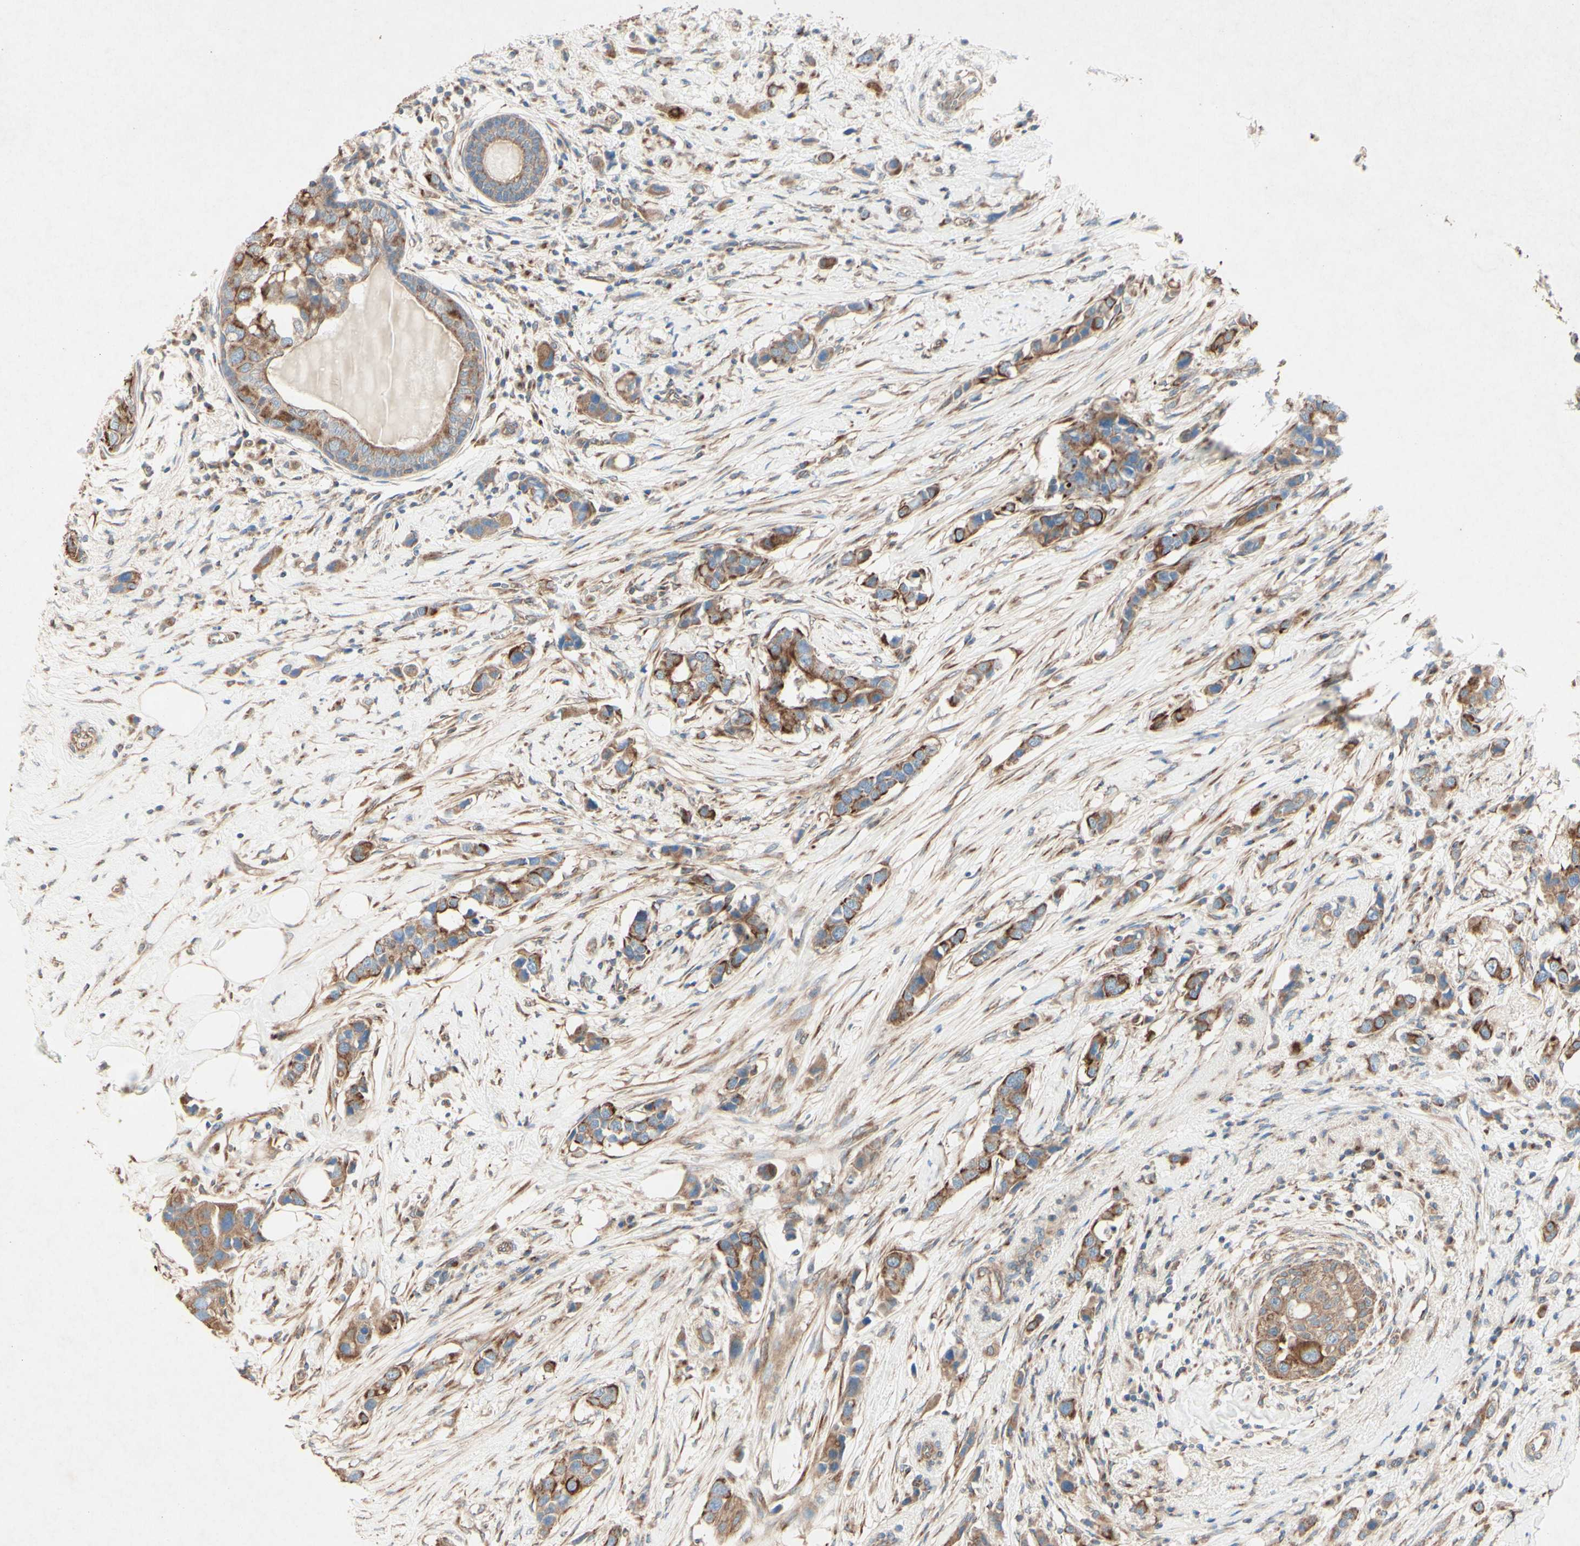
{"staining": {"intensity": "moderate", "quantity": ">75%", "location": "cytoplasmic/membranous"}, "tissue": "breast cancer", "cell_type": "Tumor cells", "image_type": "cancer", "snomed": [{"axis": "morphology", "description": "Normal tissue, NOS"}, {"axis": "morphology", "description": "Duct carcinoma"}, {"axis": "topography", "description": "Breast"}], "caption": "Breast cancer (infiltrating ductal carcinoma) was stained to show a protein in brown. There is medium levels of moderate cytoplasmic/membranous positivity in approximately >75% of tumor cells.", "gene": "MTM1", "patient": {"sex": "female", "age": 50}}